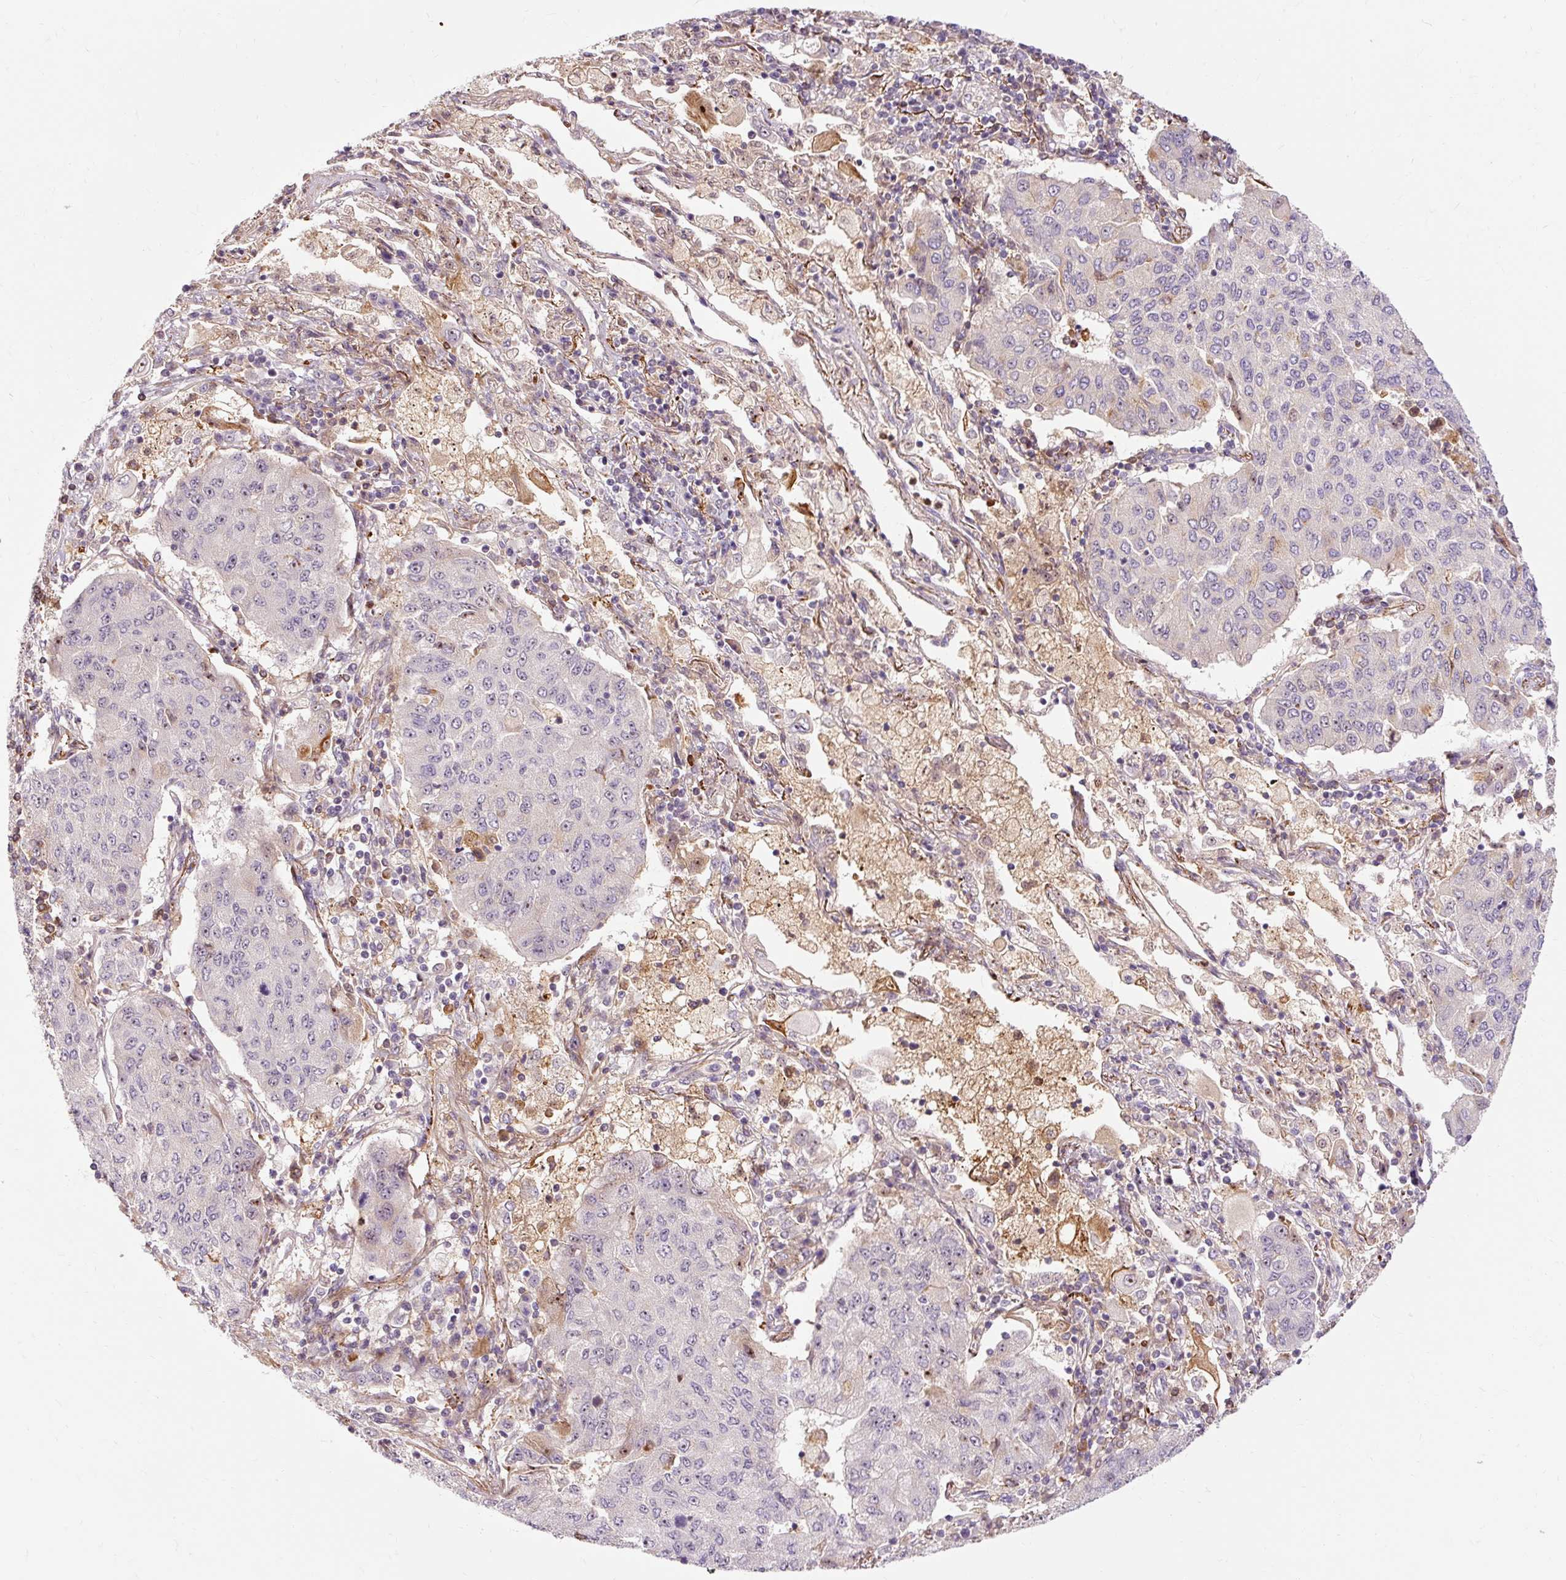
{"staining": {"intensity": "negative", "quantity": "none", "location": "none"}, "tissue": "lung cancer", "cell_type": "Tumor cells", "image_type": "cancer", "snomed": [{"axis": "morphology", "description": "Squamous cell carcinoma, NOS"}, {"axis": "topography", "description": "Lung"}], "caption": "Tumor cells are negative for brown protein staining in squamous cell carcinoma (lung). Nuclei are stained in blue.", "gene": "CEBPZ", "patient": {"sex": "male", "age": 74}}